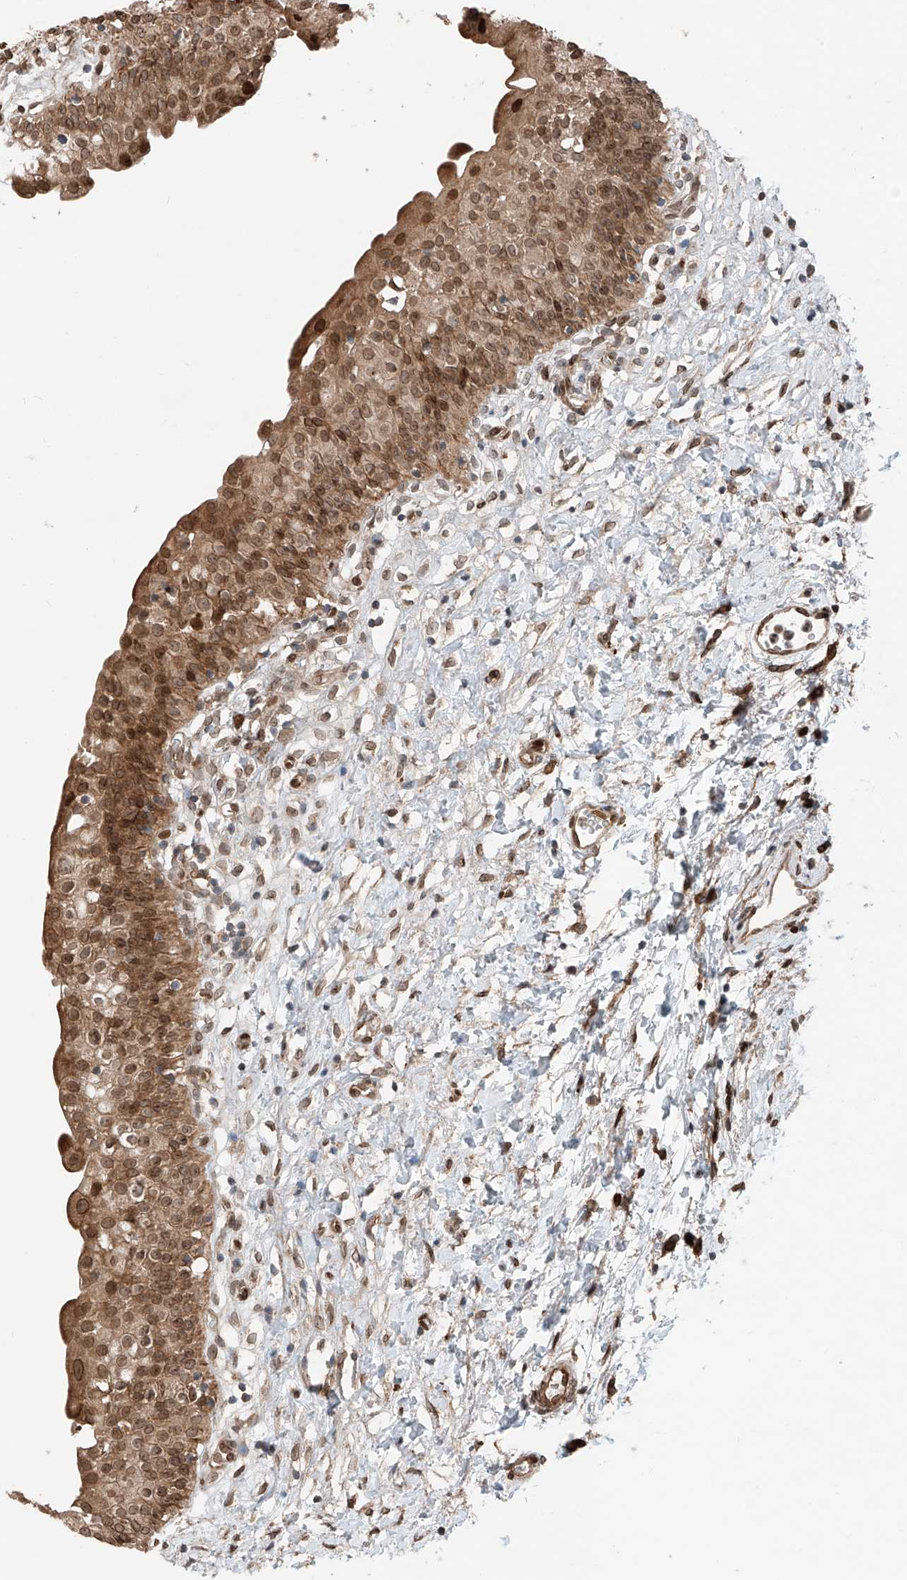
{"staining": {"intensity": "moderate", "quantity": ">75%", "location": "cytoplasmic/membranous,nuclear"}, "tissue": "urinary bladder", "cell_type": "Urothelial cells", "image_type": "normal", "snomed": [{"axis": "morphology", "description": "Normal tissue, NOS"}, {"axis": "topography", "description": "Urinary bladder"}], "caption": "Urinary bladder stained with DAB immunohistochemistry (IHC) demonstrates medium levels of moderate cytoplasmic/membranous,nuclear positivity in approximately >75% of urothelial cells.", "gene": "CEP162", "patient": {"sex": "male", "age": 51}}